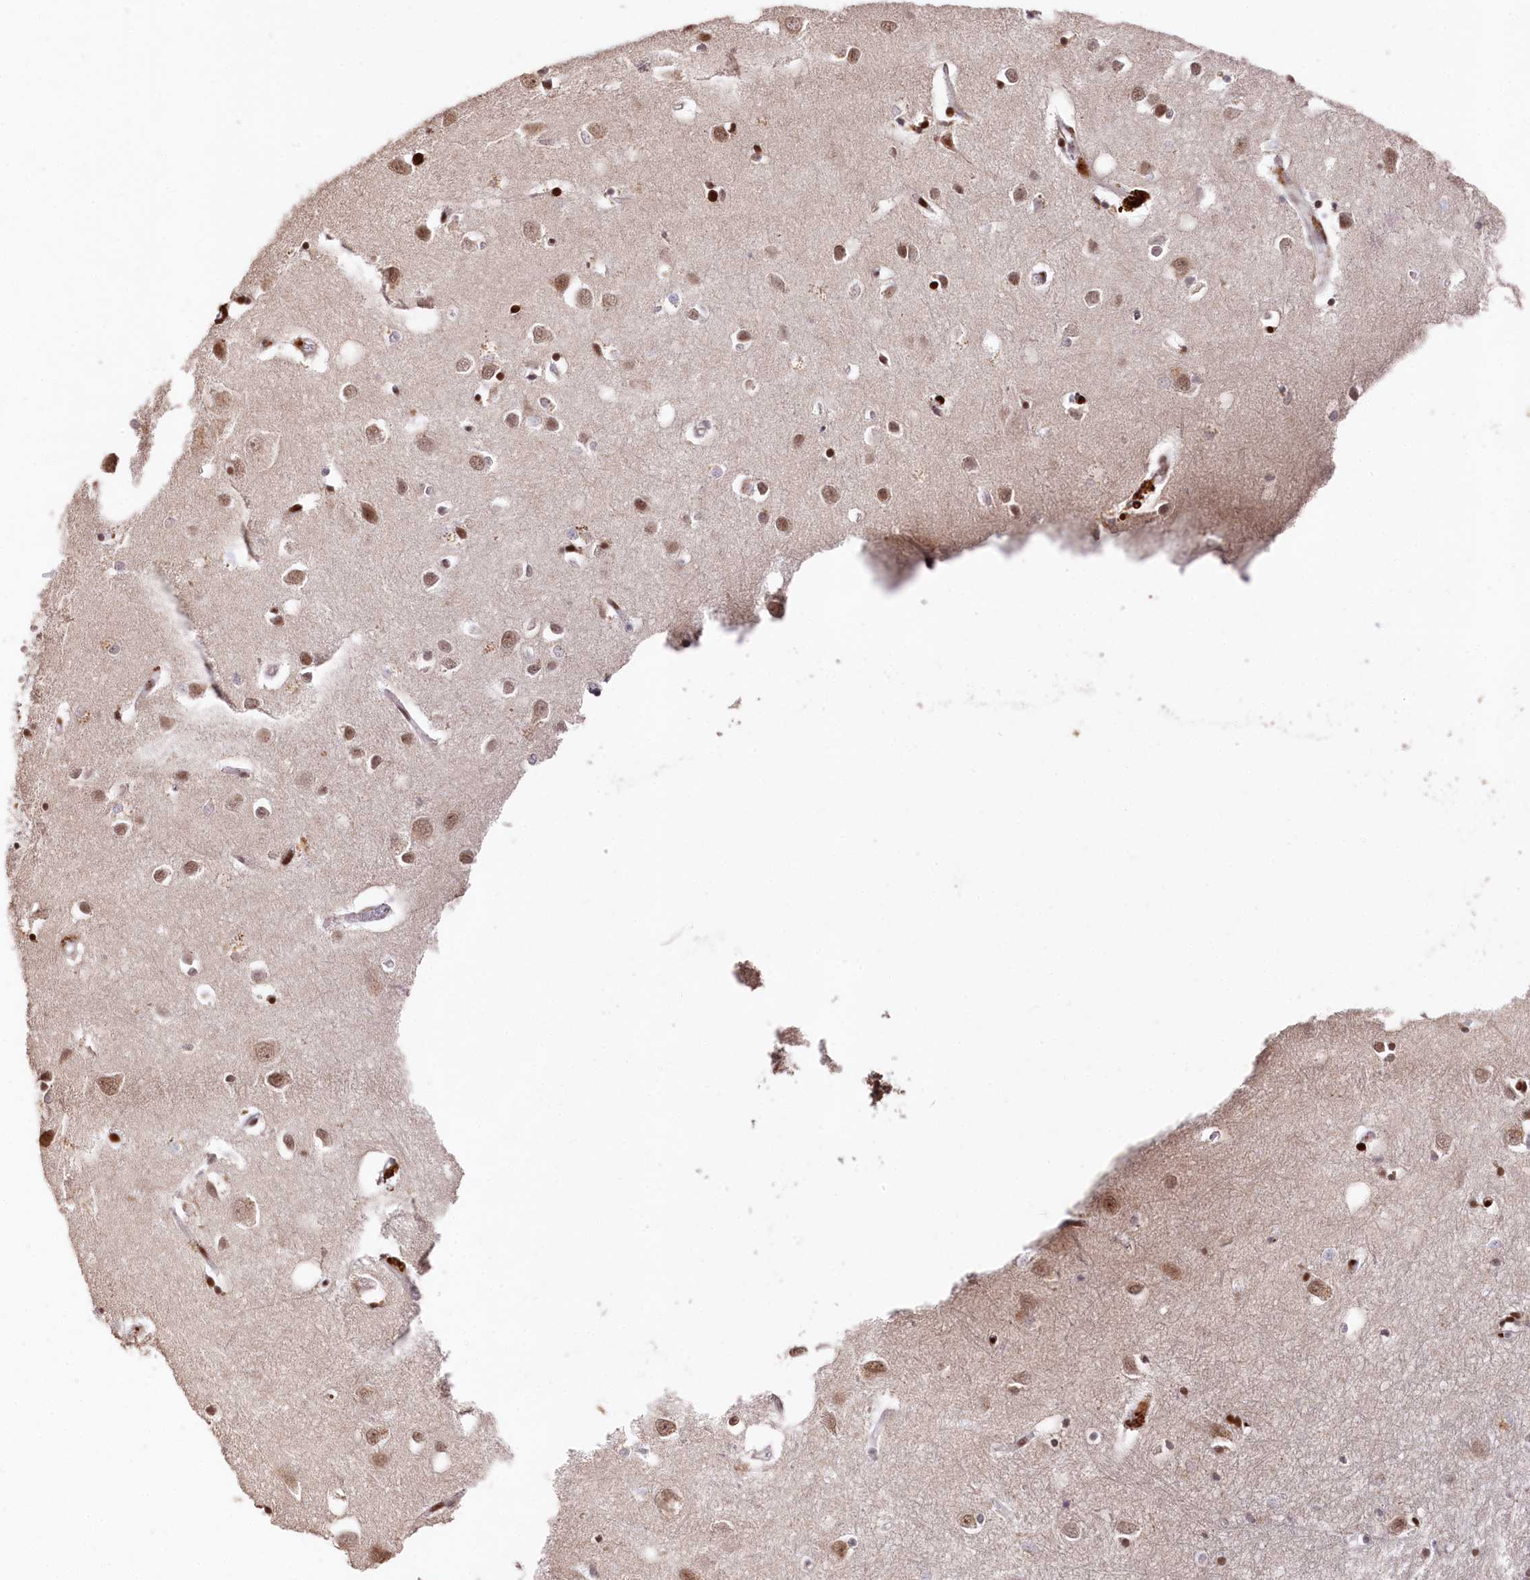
{"staining": {"intensity": "moderate", "quantity": ">75%", "location": "nuclear"}, "tissue": "cerebral cortex", "cell_type": "Endothelial cells", "image_type": "normal", "snomed": [{"axis": "morphology", "description": "Normal tissue, NOS"}, {"axis": "topography", "description": "Cerebral cortex"}], "caption": "Benign cerebral cortex was stained to show a protein in brown. There is medium levels of moderate nuclear staining in about >75% of endothelial cells.", "gene": "MCF2L2", "patient": {"sex": "female", "age": 64}}